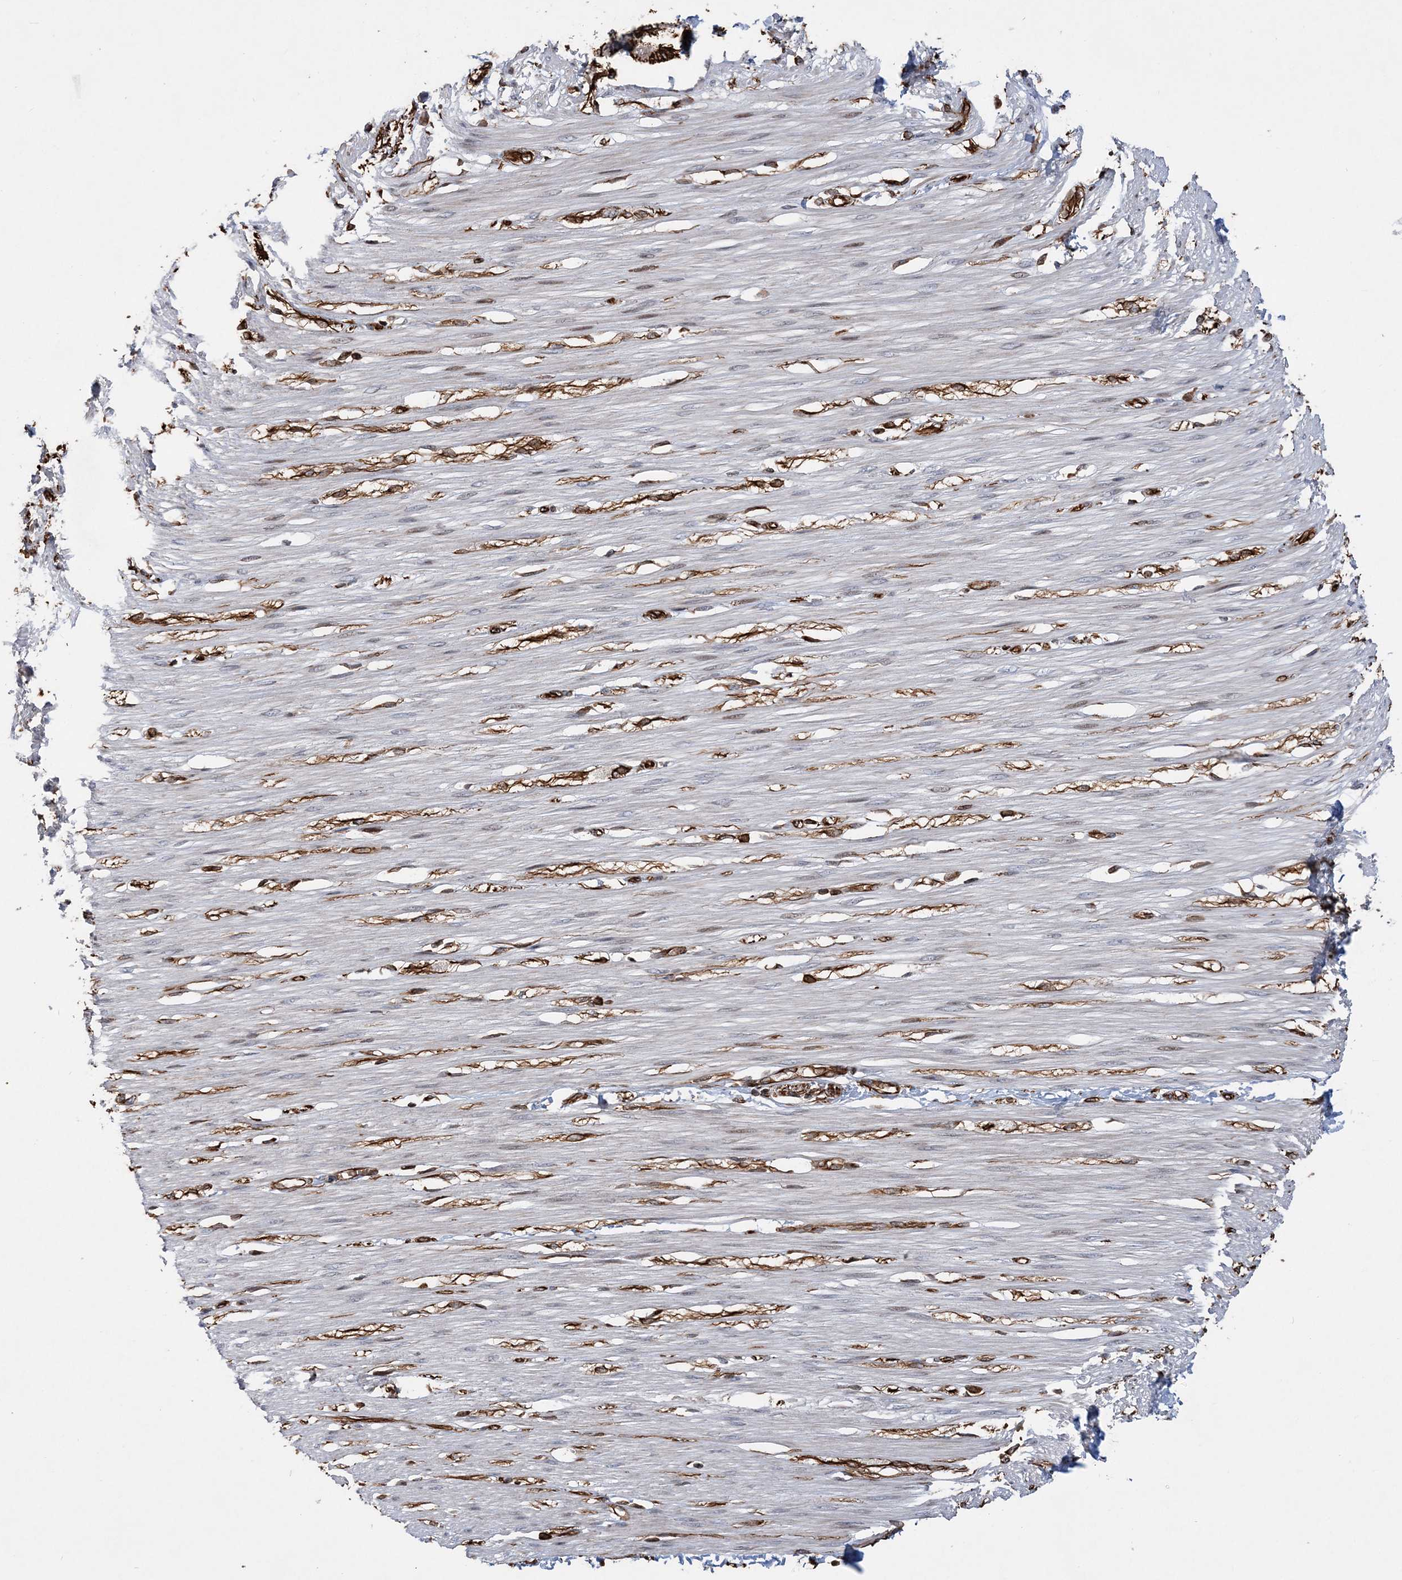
{"staining": {"intensity": "weak", "quantity": "<25%", "location": "cytoplasmic/membranous"}, "tissue": "smooth muscle", "cell_type": "Smooth muscle cells", "image_type": "normal", "snomed": [{"axis": "morphology", "description": "Normal tissue, NOS"}, {"axis": "morphology", "description": "Adenocarcinoma, NOS"}, {"axis": "topography", "description": "Colon"}, {"axis": "topography", "description": "Peripheral nerve tissue"}], "caption": "Immunohistochemistry micrograph of benign smooth muscle: smooth muscle stained with DAB (3,3'-diaminobenzidine) shows no significant protein expression in smooth muscle cells. The staining is performed using DAB (3,3'-diaminobenzidine) brown chromogen with nuclei counter-stained in using hematoxylin.", "gene": "FAM114A2", "patient": {"sex": "male", "age": 14}}